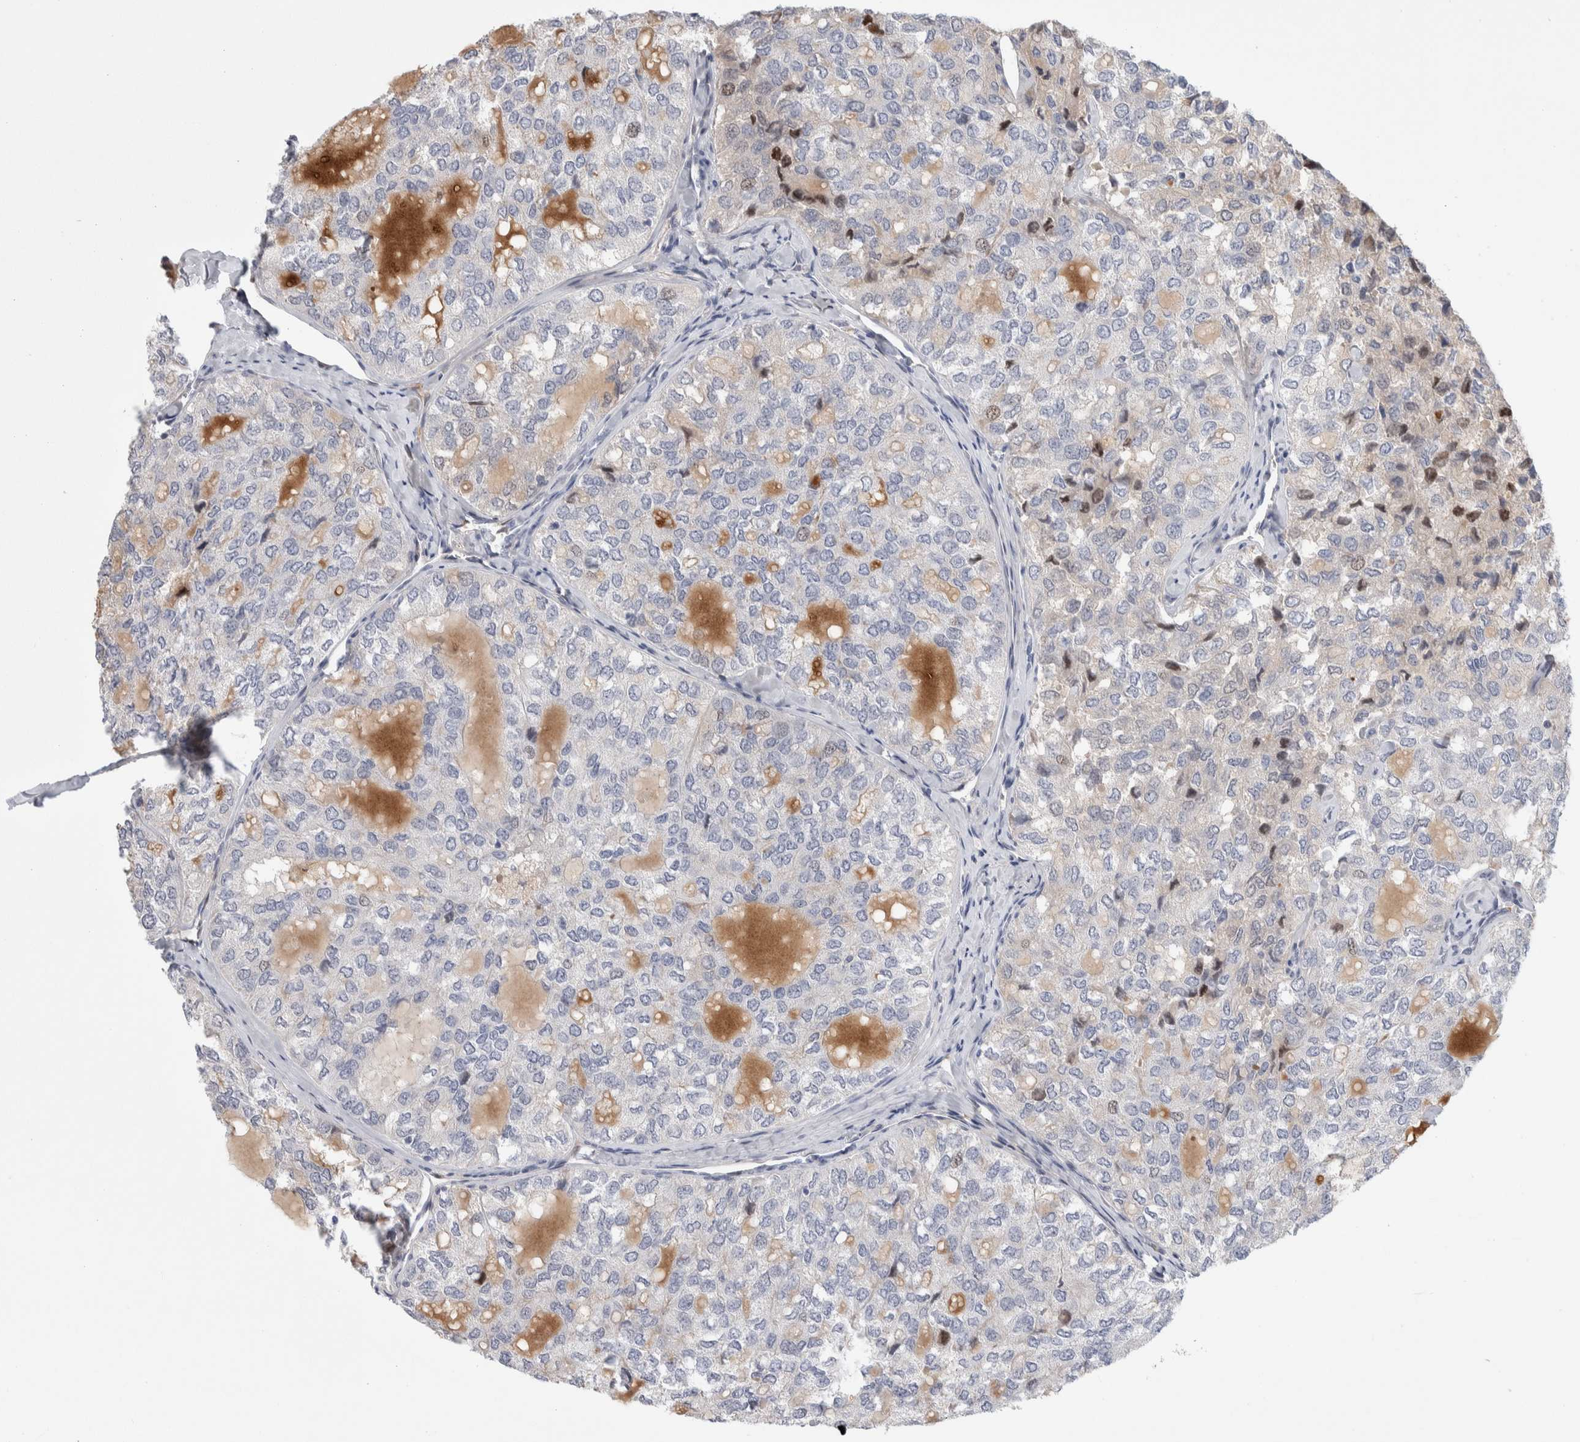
{"staining": {"intensity": "weak", "quantity": "<25%", "location": "nuclear"}, "tissue": "thyroid cancer", "cell_type": "Tumor cells", "image_type": "cancer", "snomed": [{"axis": "morphology", "description": "Follicular adenoma carcinoma, NOS"}, {"axis": "topography", "description": "Thyroid gland"}], "caption": "Tumor cells are negative for brown protein staining in thyroid cancer (follicular adenoma carcinoma).", "gene": "PSMG3", "patient": {"sex": "male", "age": 75}}